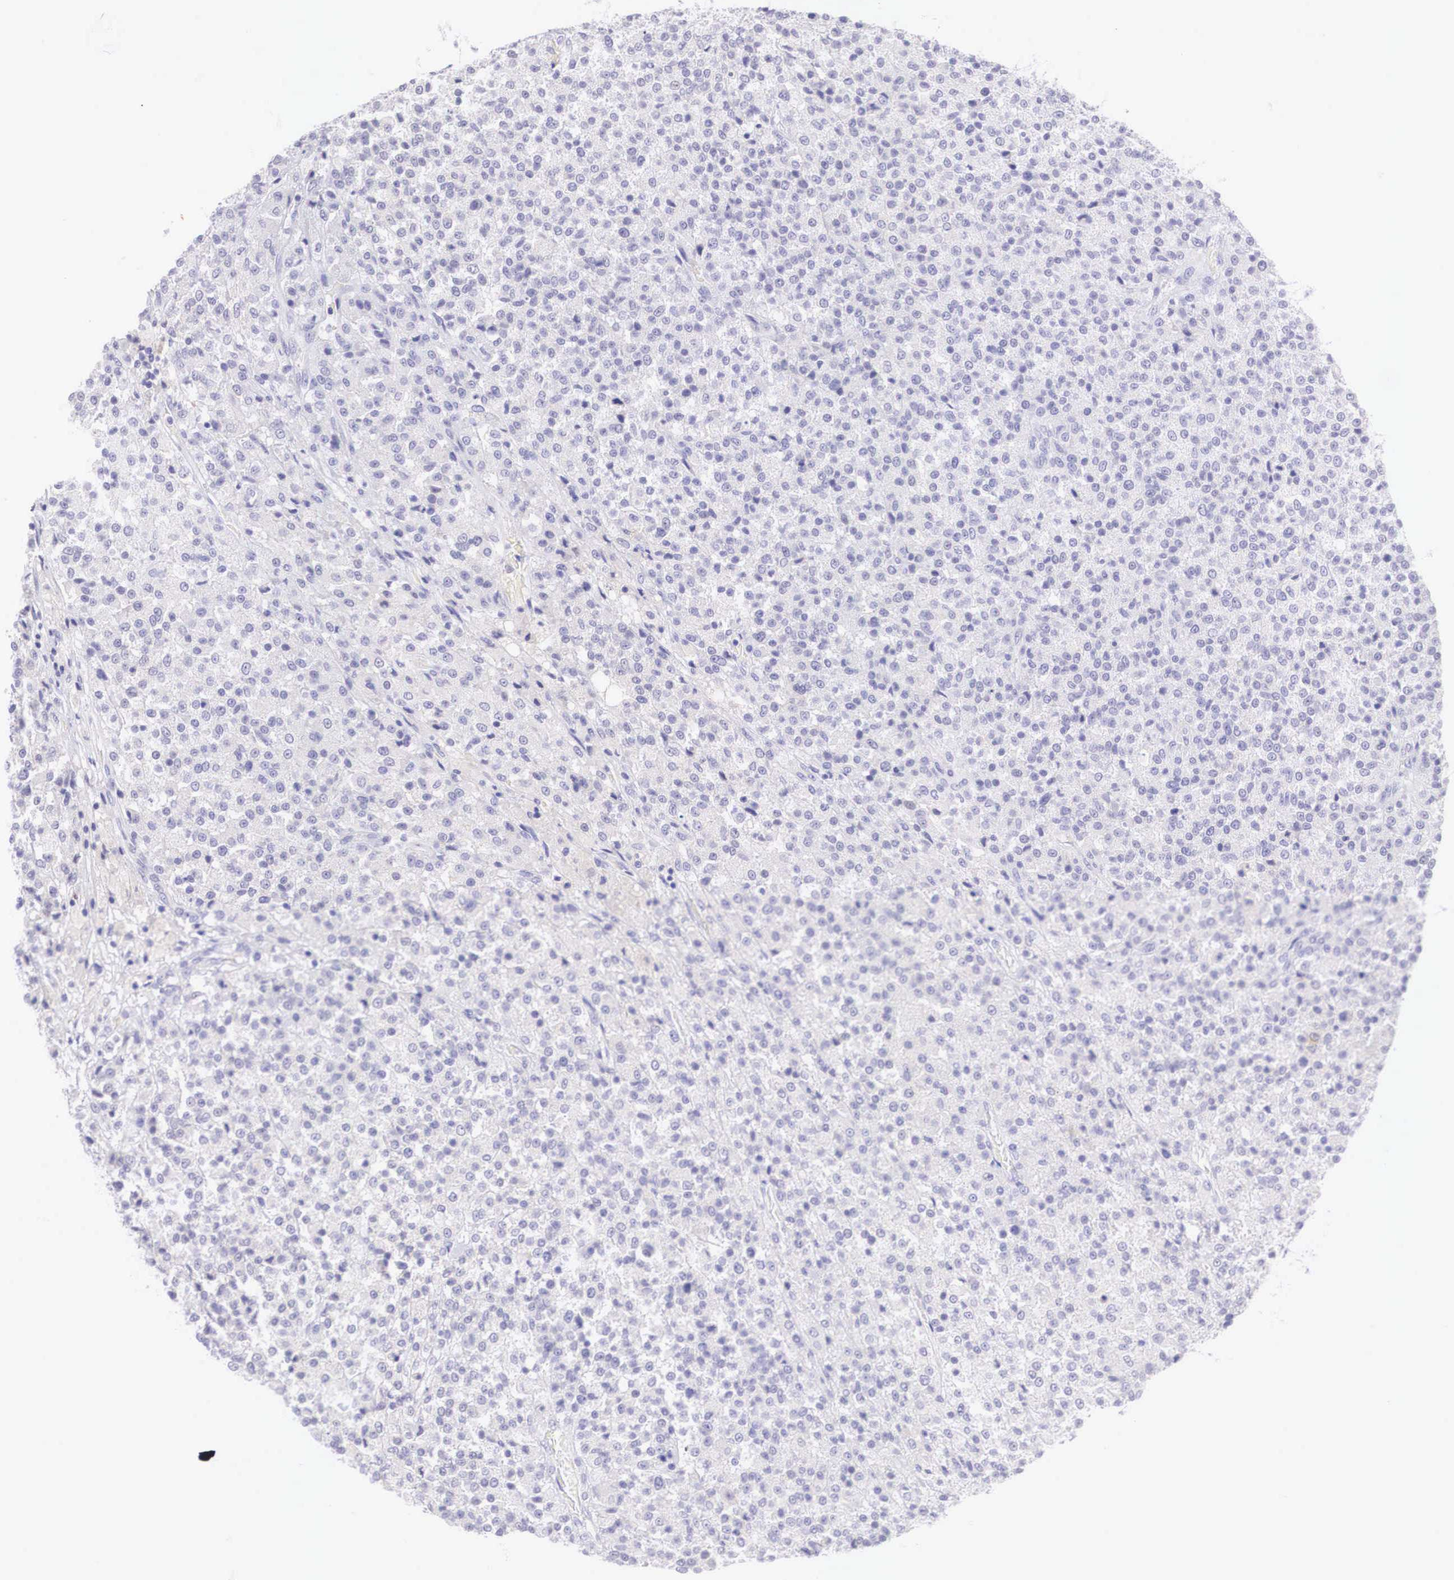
{"staining": {"intensity": "negative", "quantity": "none", "location": "none"}, "tissue": "testis cancer", "cell_type": "Tumor cells", "image_type": "cancer", "snomed": [{"axis": "morphology", "description": "Seminoma, NOS"}, {"axis": "topography", "description": "Testis"}], "caption": "Testis seminoma was stained to show a protein in brown. There is no significant expression in tumor cells. (Brightfield microscopy of DAB immunohistochemistry at high magnification).", "gene": "BCL6", "patient": {"sex": "male", "age": 59}}